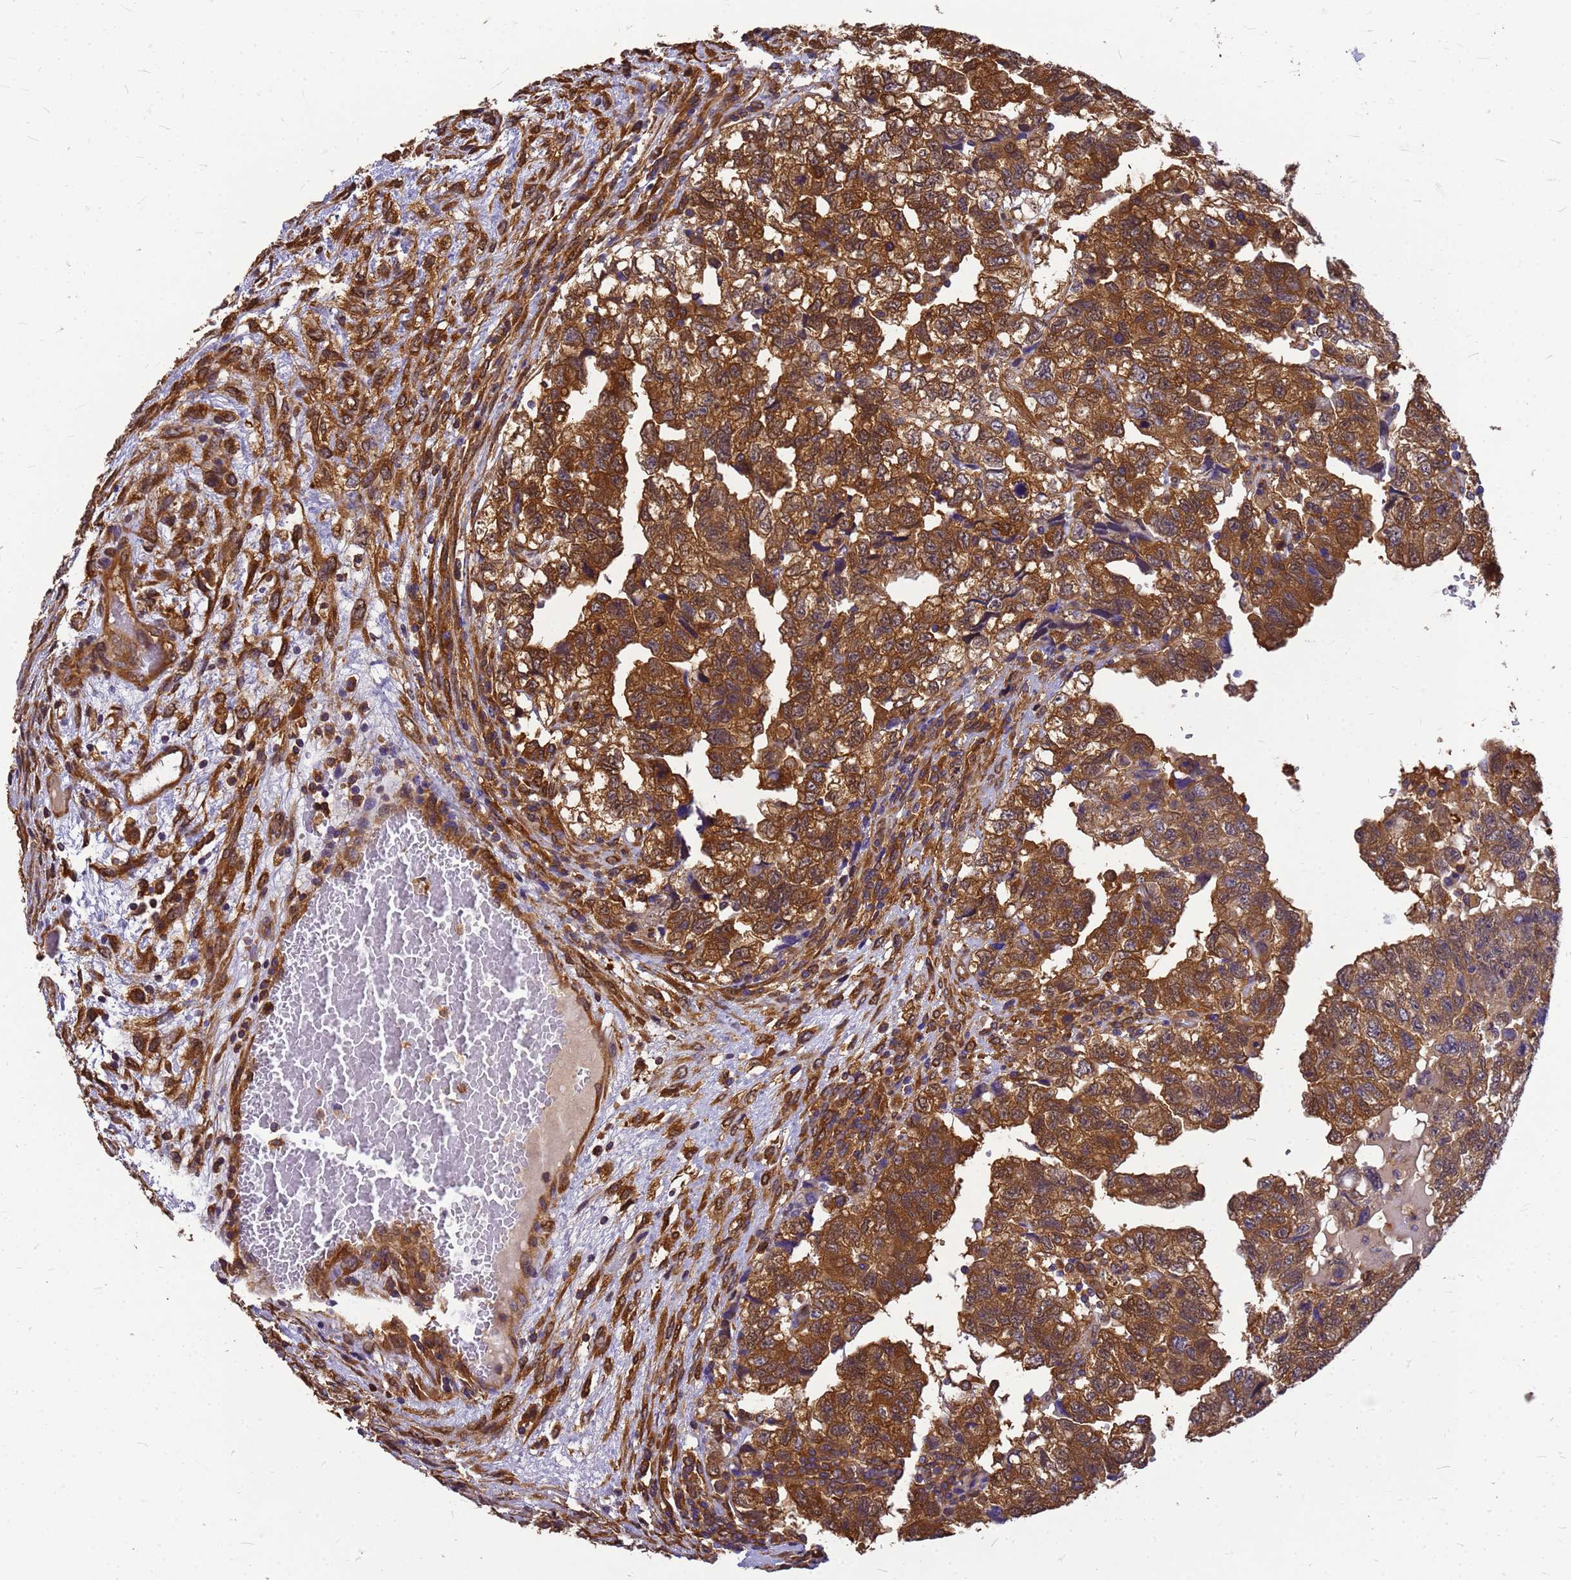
{"staining": {"intensity": "strong", "quantity": ">75%", "location": "cytoplasmic/membranous"}, "tissue": "testis cancer", "cell_type": "Tumor cells", "image_type": "cancer", "snomed": [{"axis": "morphology", "description": "Carcinoma, Embryonal, NOS"}, {"axis": "topography", "description": "Testis"}], "caption": "IHC histopathology image of testis embryonal carcinoma stained for a protein (brown), which demonstrates high levels of strong cytoplasmic/membranous expression in approximately >75% of tumor cells.", "gene": "GID4", "patient": {"sex": "male", "age": 36}}